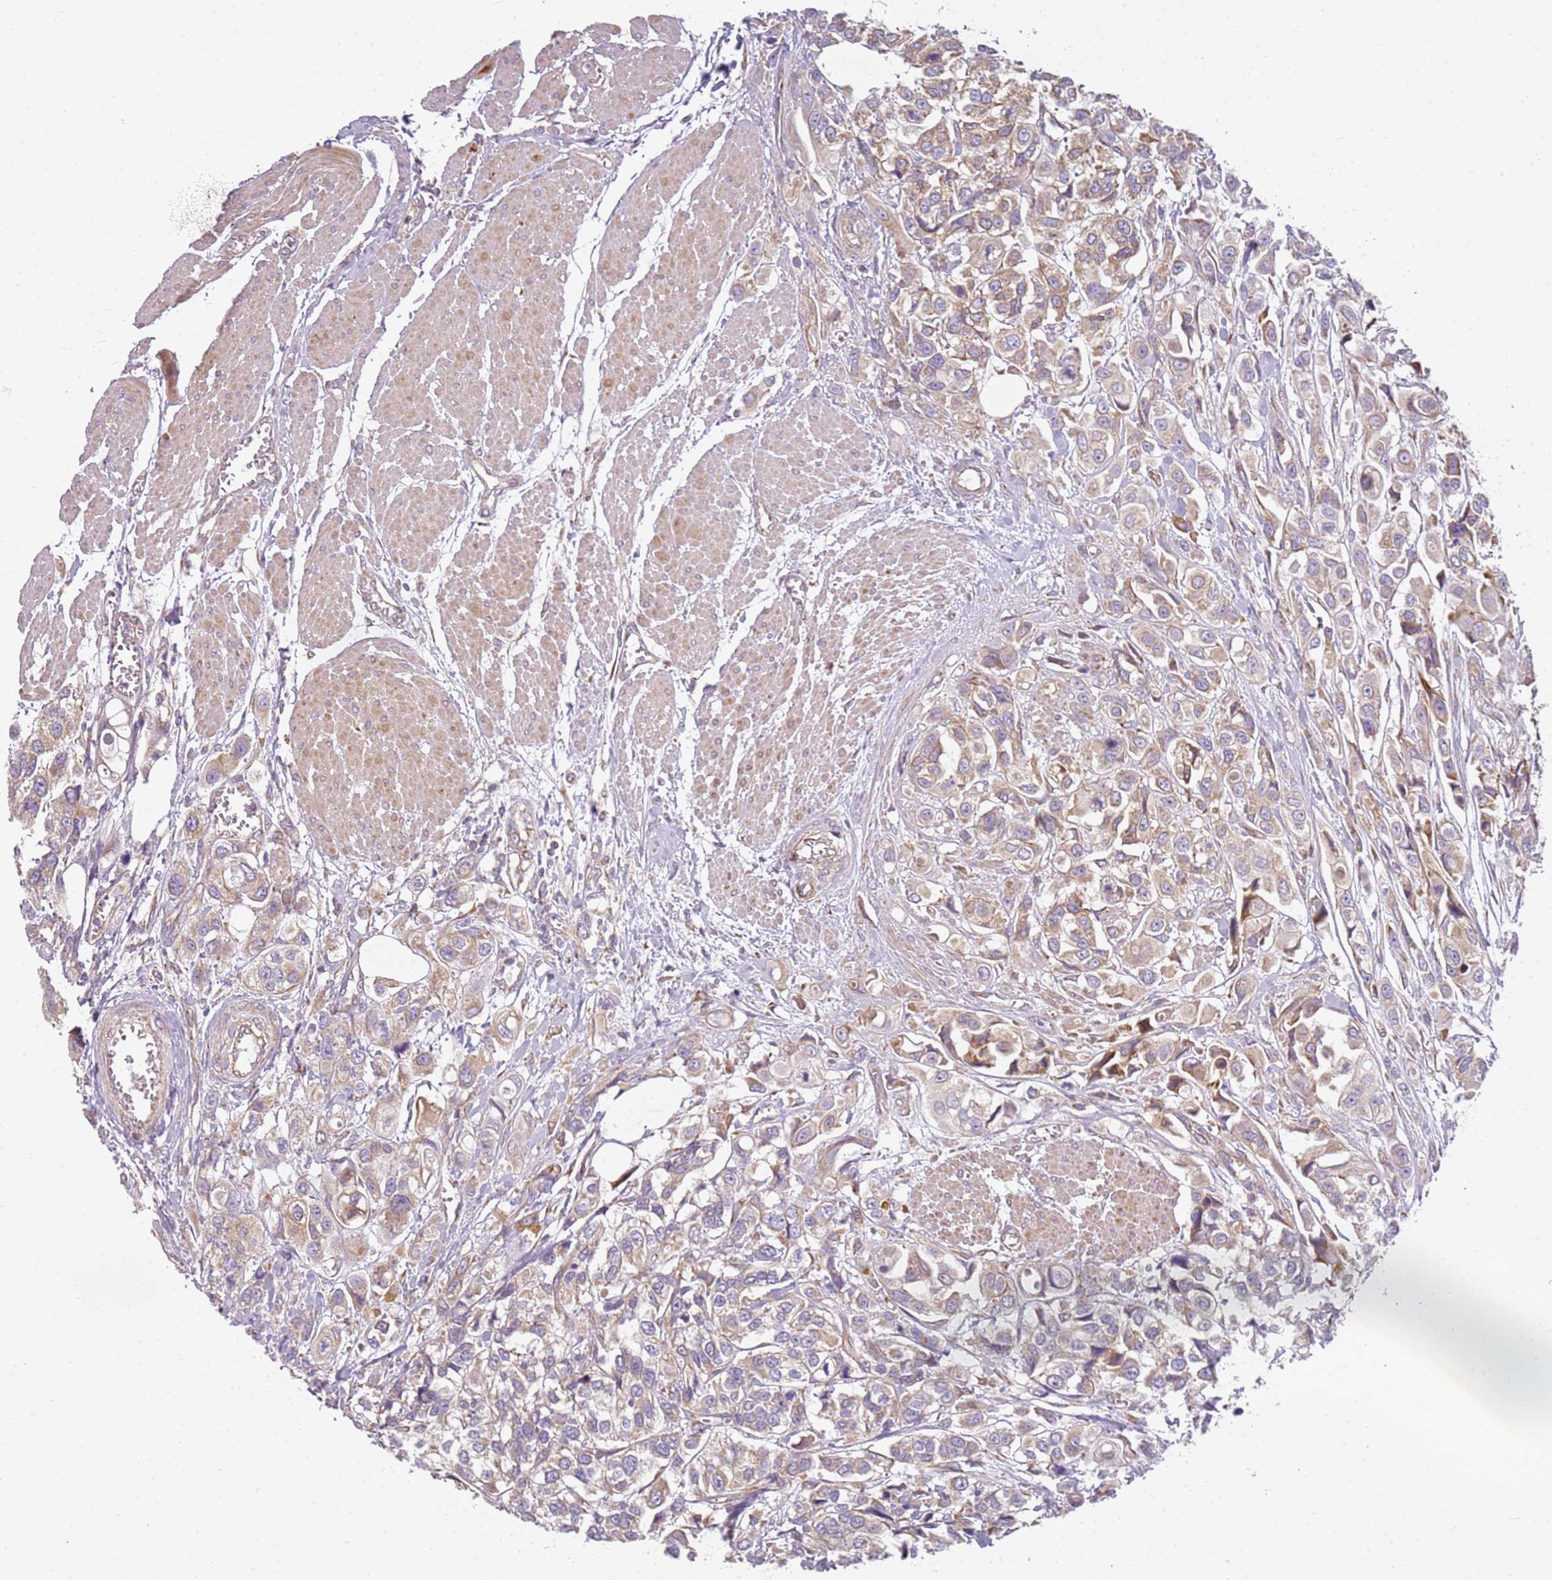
{"staining": {"intensity": "weak", "quantity": ">75%", "location": "cytoplasmic/membranous"}, "tissue": "urothelial cancer", "cell_type": "Tumor cells", "image_type": "cancer", "snomed": [{"axis": "morphology", "description": "Urothelial carcinoma, High grade"}, {"axis": "topography", "description": "Urinary bladder"}], "caption": "A low amount of weak cytoplasmic/membranous staining is appreciated in about >75% of tumor cells in urothelial cancer tissue.", "gene": "TMEM200C", "patient": {"sex": "male", "age": 67}}